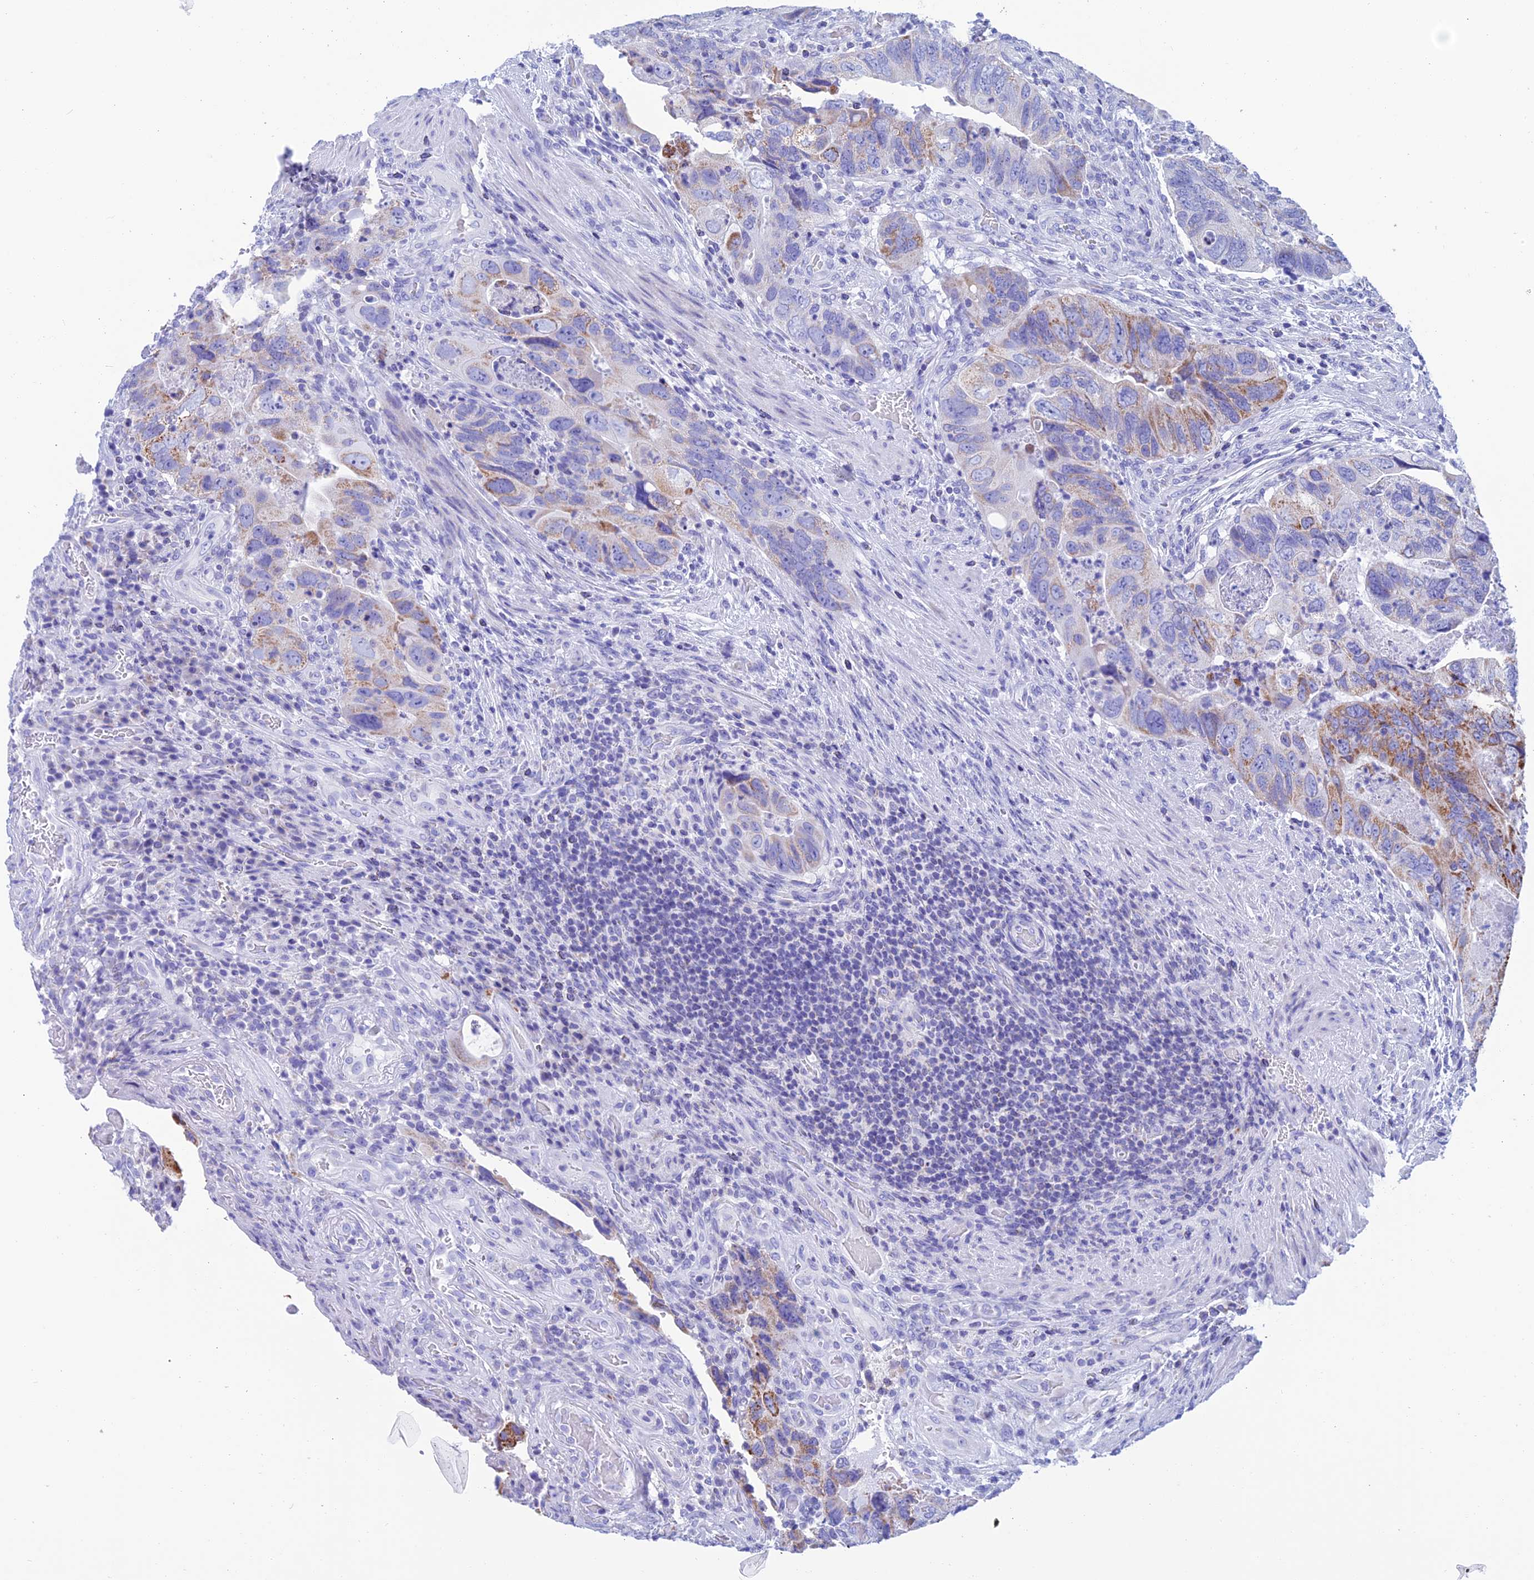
{"staining": {"intensity": "moderate", "quantity": "<25%", "location": "cytoplasmic/membranous"}, "tissue": "colorectal cancer", "cell_type": "Tumor cells", "image_type": "cancer", "snomed": [{"axis": "morphology", "description": "Adenocarcinoma, NOS"}, {"axis": "topography", "description": "Rectum"}], "caption": "Tumor cells display low levels of moderate cytoplasmic/membranous expression in about <25% of cells in human colorectal cancer.", "gene": "NXPE4", "patient": {"sex": "male", "age": 63}}